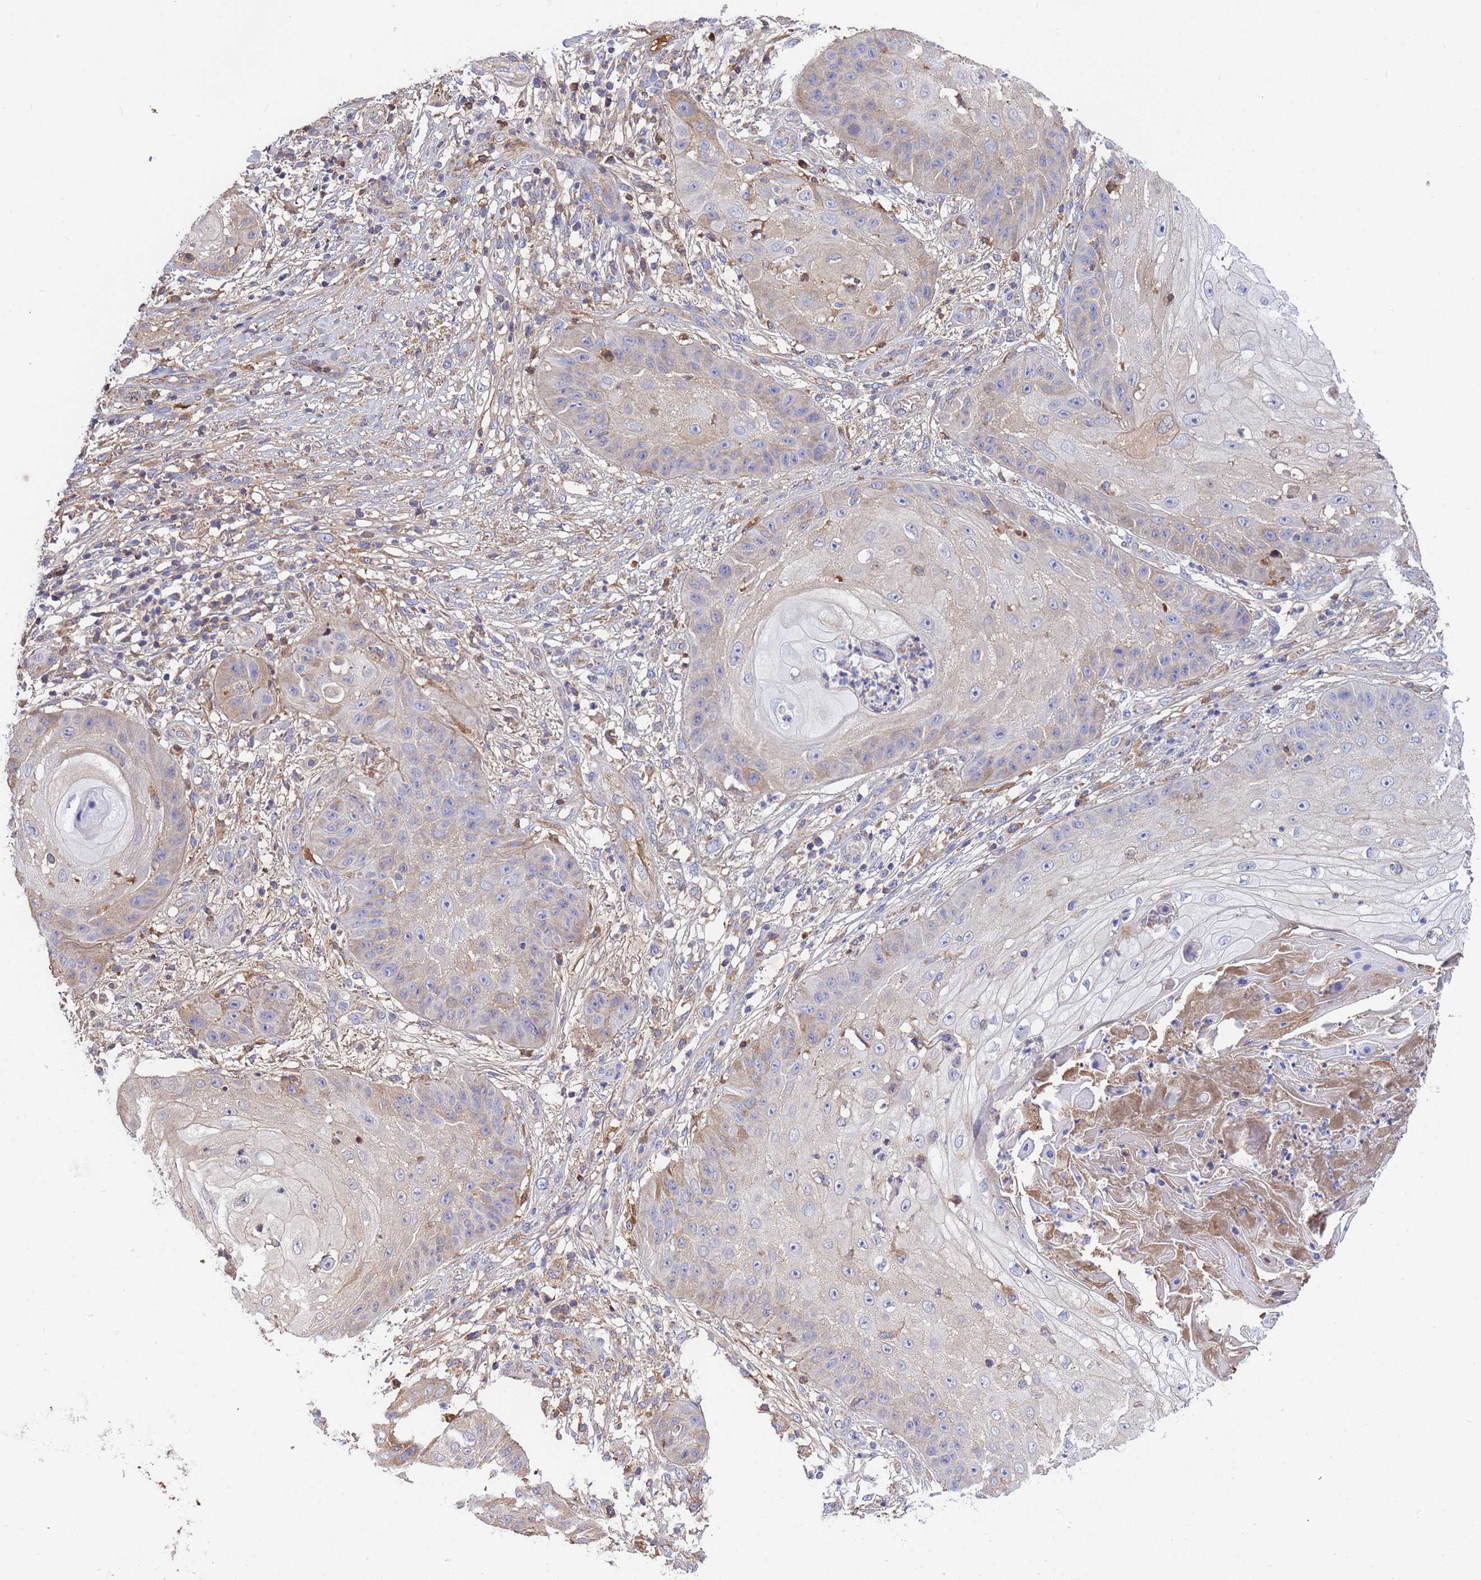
{"staining": {"intensity": "weak", "quantity": "<25%", "location": "cytoplasmic/membranous"}, "tissue": "skin cancer", "cell_type": "Tumor cells", "image_type": "cancer", "snomed": [{"axis": "morphology", "description": "Squamous cell carcinoma, NOS"}, {"axis": "topography", "description": "Skin"}], "caption": "Tumor cells show no significant protein expression in squamous cell carcinoma (skin).", "gene": "GLUD1", "patient": {"sex": "male", "age": 70}}